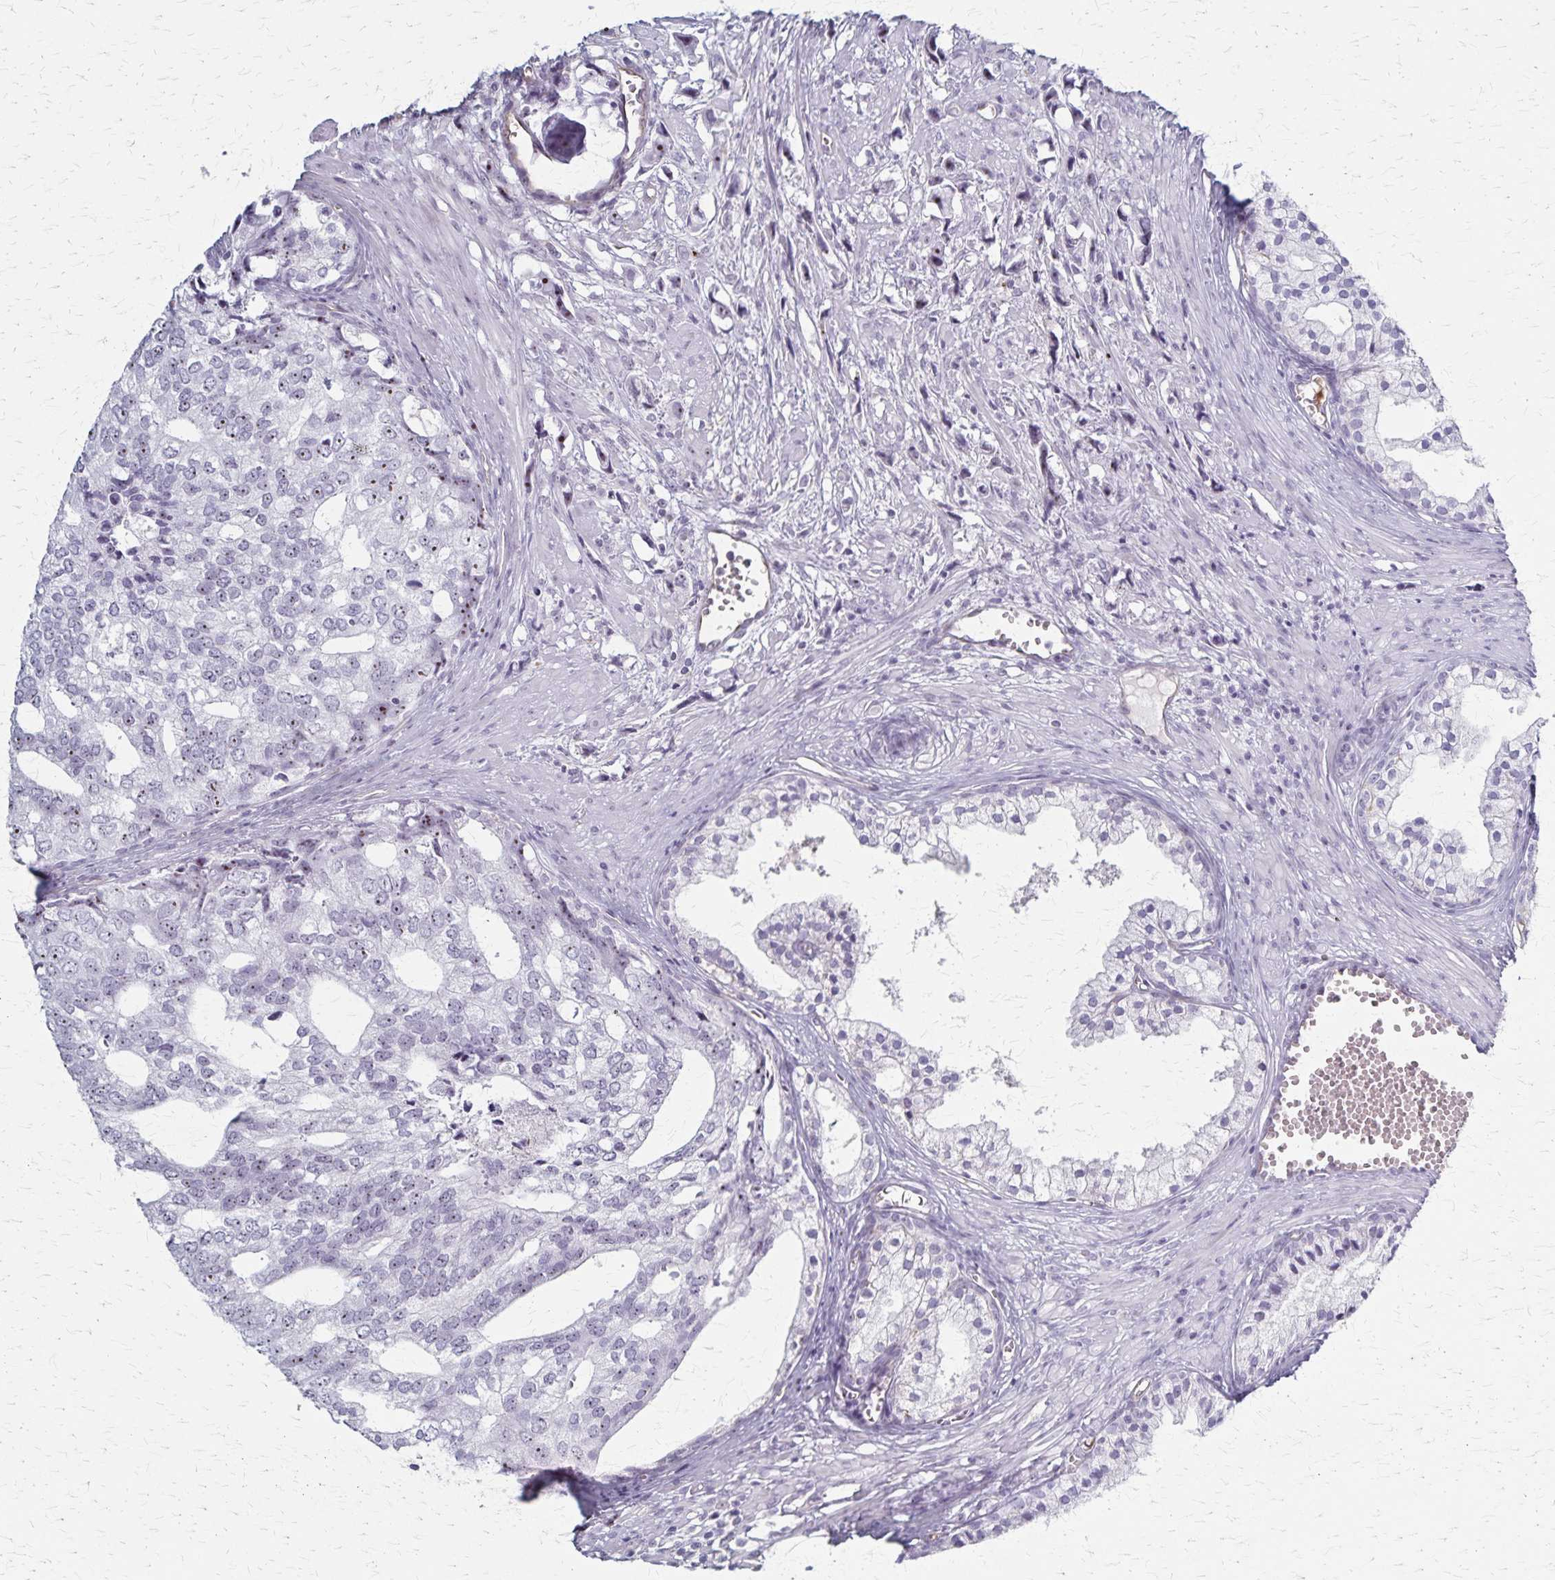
{"staining": {"intensity": "moderate", "quantity": "<25%", "location": "nuclear"}, "tissue": "prostate cancer", "cell_type": "Tumor cells", "image_type": "cancer", "snomed": [{"axis": "morphology", "description": "Adenocarcinoma, High grade"}, {"axis": "topography", "description": "Prostate"}], "caption": "Protein staining demonstrates moderate nuclear positivity in approximately <25% of tumor cells in prostate cancer (high-grade adenocarcinoma). Nuclei are stained in blue.", "gene": "DLK2", "patient": {"sex": "male", "age": 58}}